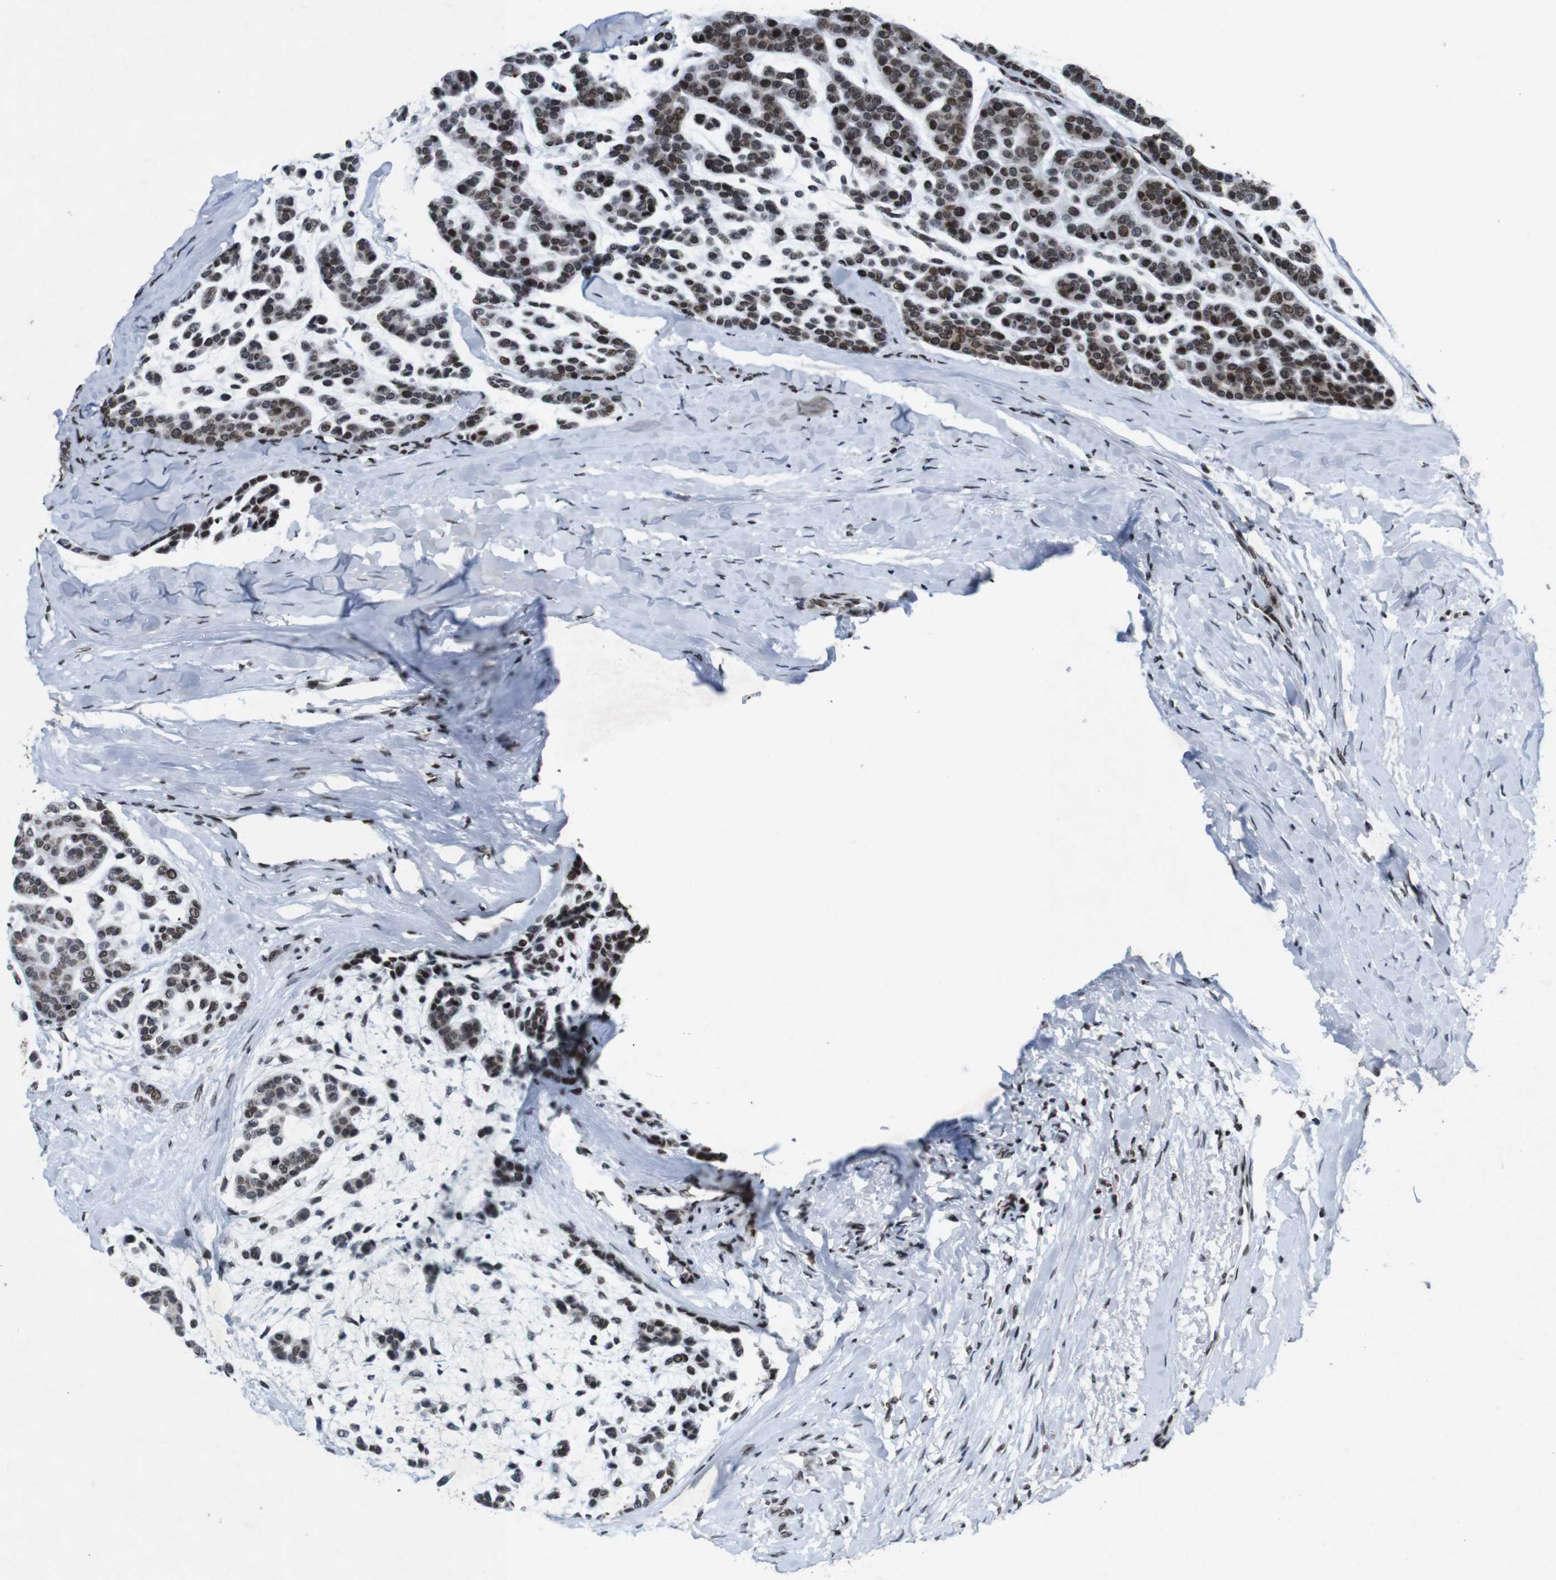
{"staining": {"intensity": "moderate", "quantity": ">75%", "location": "nuclear"}, "tissue": "head and neck cancer", "cell_type": "Tumor cells", "image_type": "cancer", "snomed": [{"axis": "morphology", "description": "Adenocarcinoma, NOS"}, {"axis": "morphology", "description": "Adenoma, NOS"}, {"axis": "topography", "description": "Head-Neck"}], "caption": "Protein analysis of adenoma (head and neck) tissue reveals moderate nuclear staining in about >75% of tumor cells.", "gene": "MAGEH1", "patient": {"sex": "female", "age": 55}}